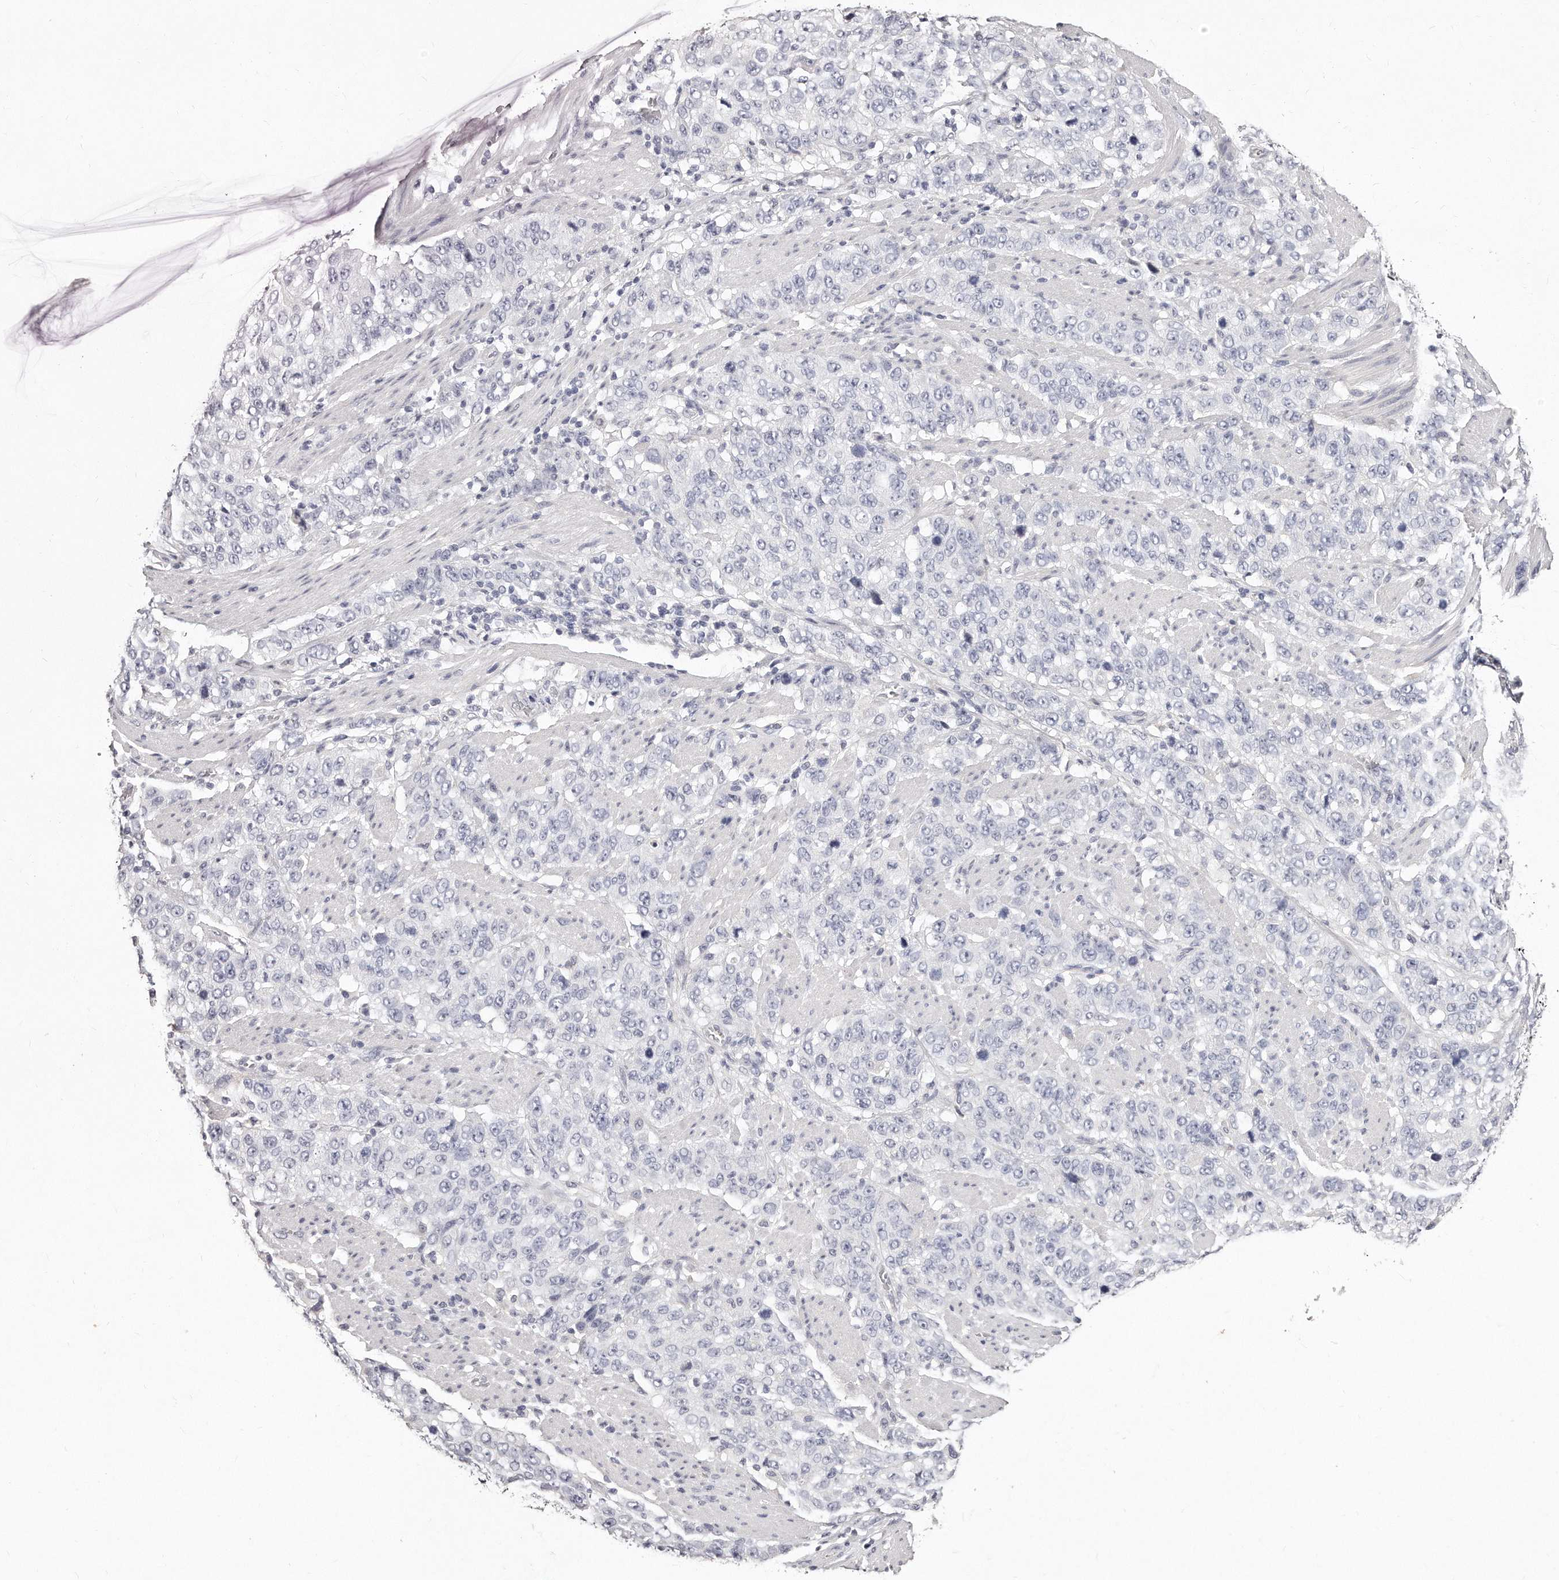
{"staining": {"intensity": "negative", "quantity": "none", "location": "none"}, "tissue": "stomach cancer", "cell_type": "Tumor cells", "image_type": "cancer", "snomed": [{"axis": "morphology", "description": "Adenocarcinoma, NOS"}, {"axis": "topography", "description": "Stomach"}], "caption": "A histopathology image of human adenocarcinoma (stomach) is negative for staining in tumor cells.", "gene": "GDA", "patient": {"sex": "male", "age": 48}}